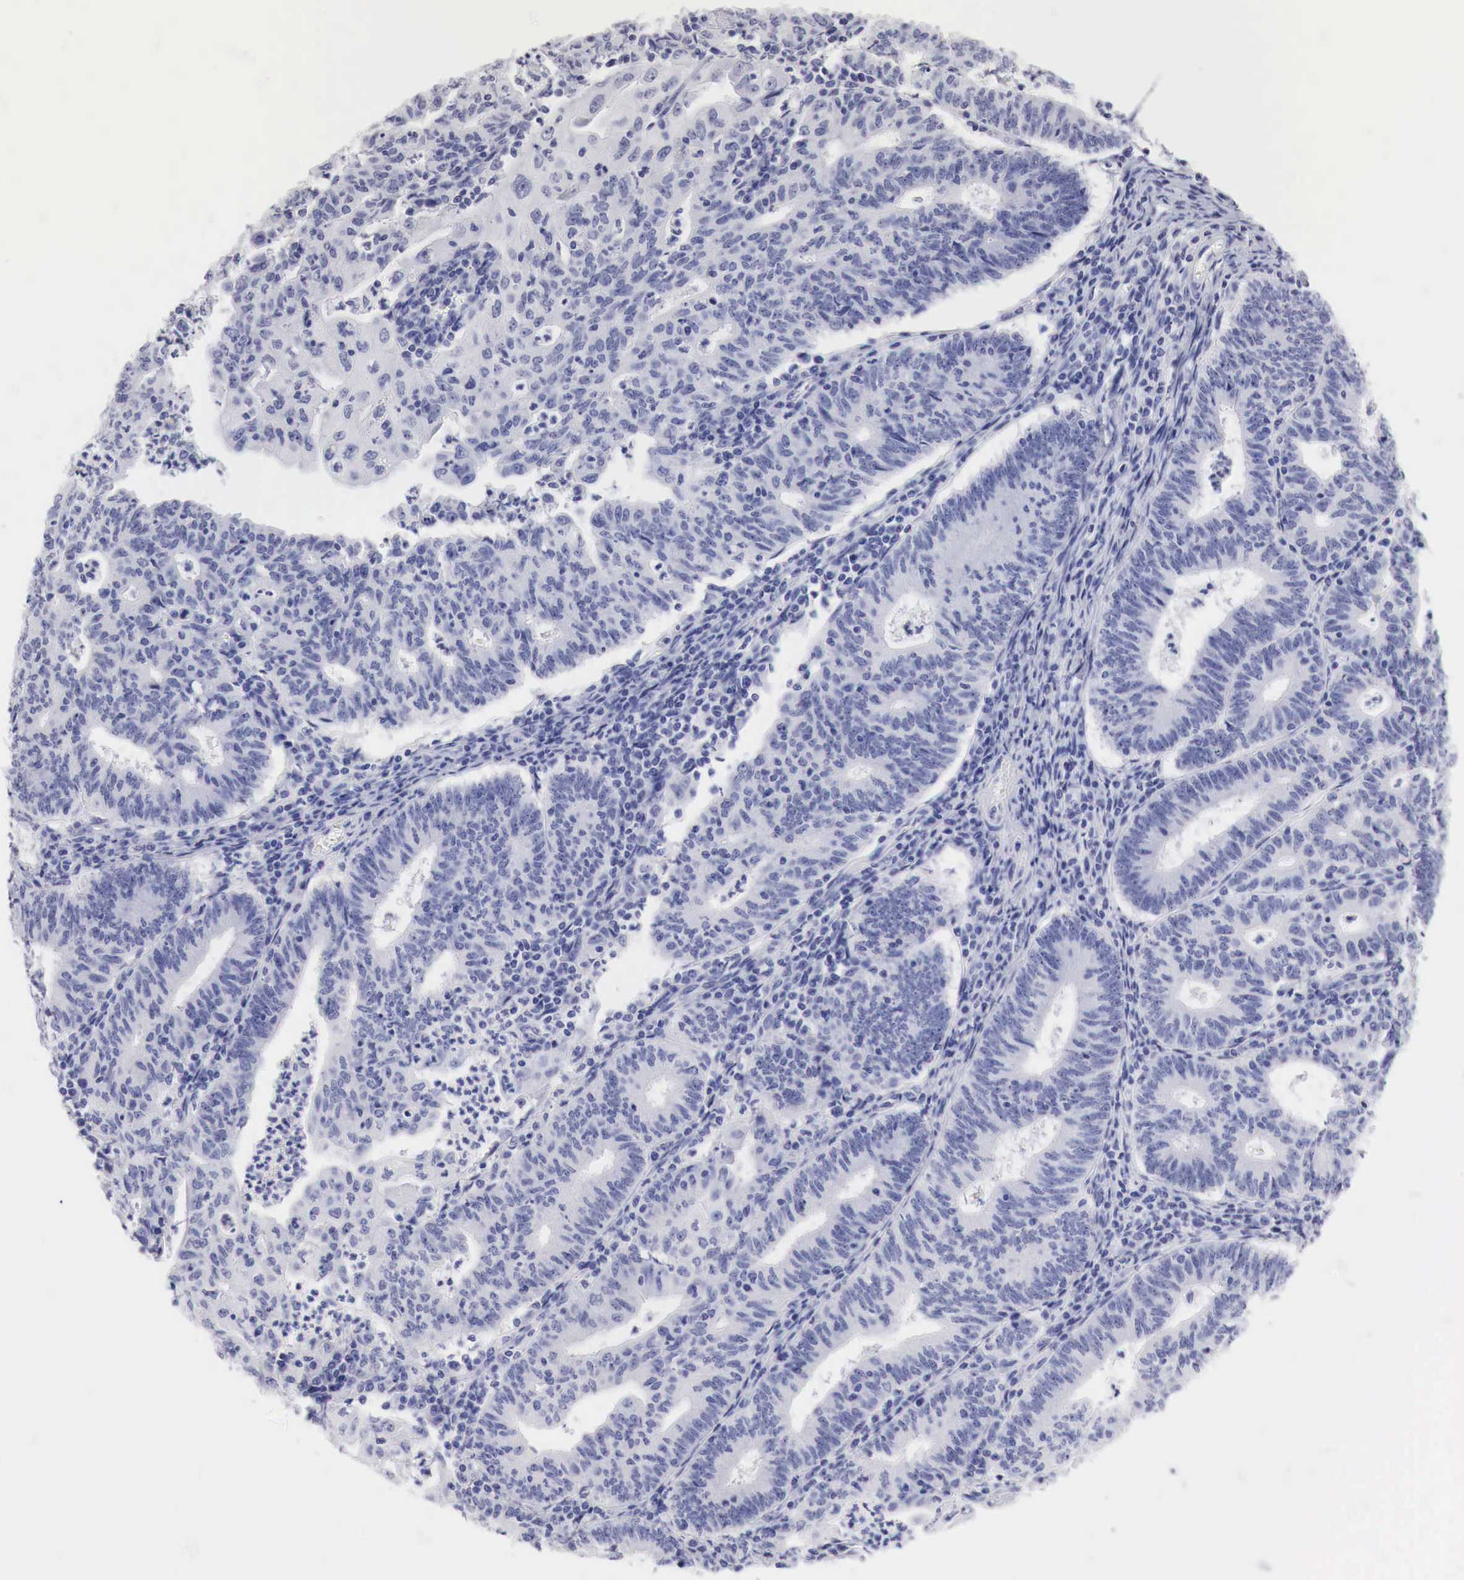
{"staining": {"intensity": "negative", "quantity": "none", "location": "none"}, "tissue": "endometrial cancer", "cell_type": "Tumor cells", "image_type": "cancer", "snomed": [{"axis": "morphology", "description": "Adenocarcinoma, NOS"}, {"axis": "topography", "description": "Endometrium"}], "caption": "There is no significant expression in tumor cells of endometrial cancer (adenocarcinoma).", "gene": "TYR", "patient": {"sex": "female", "age": 60}}